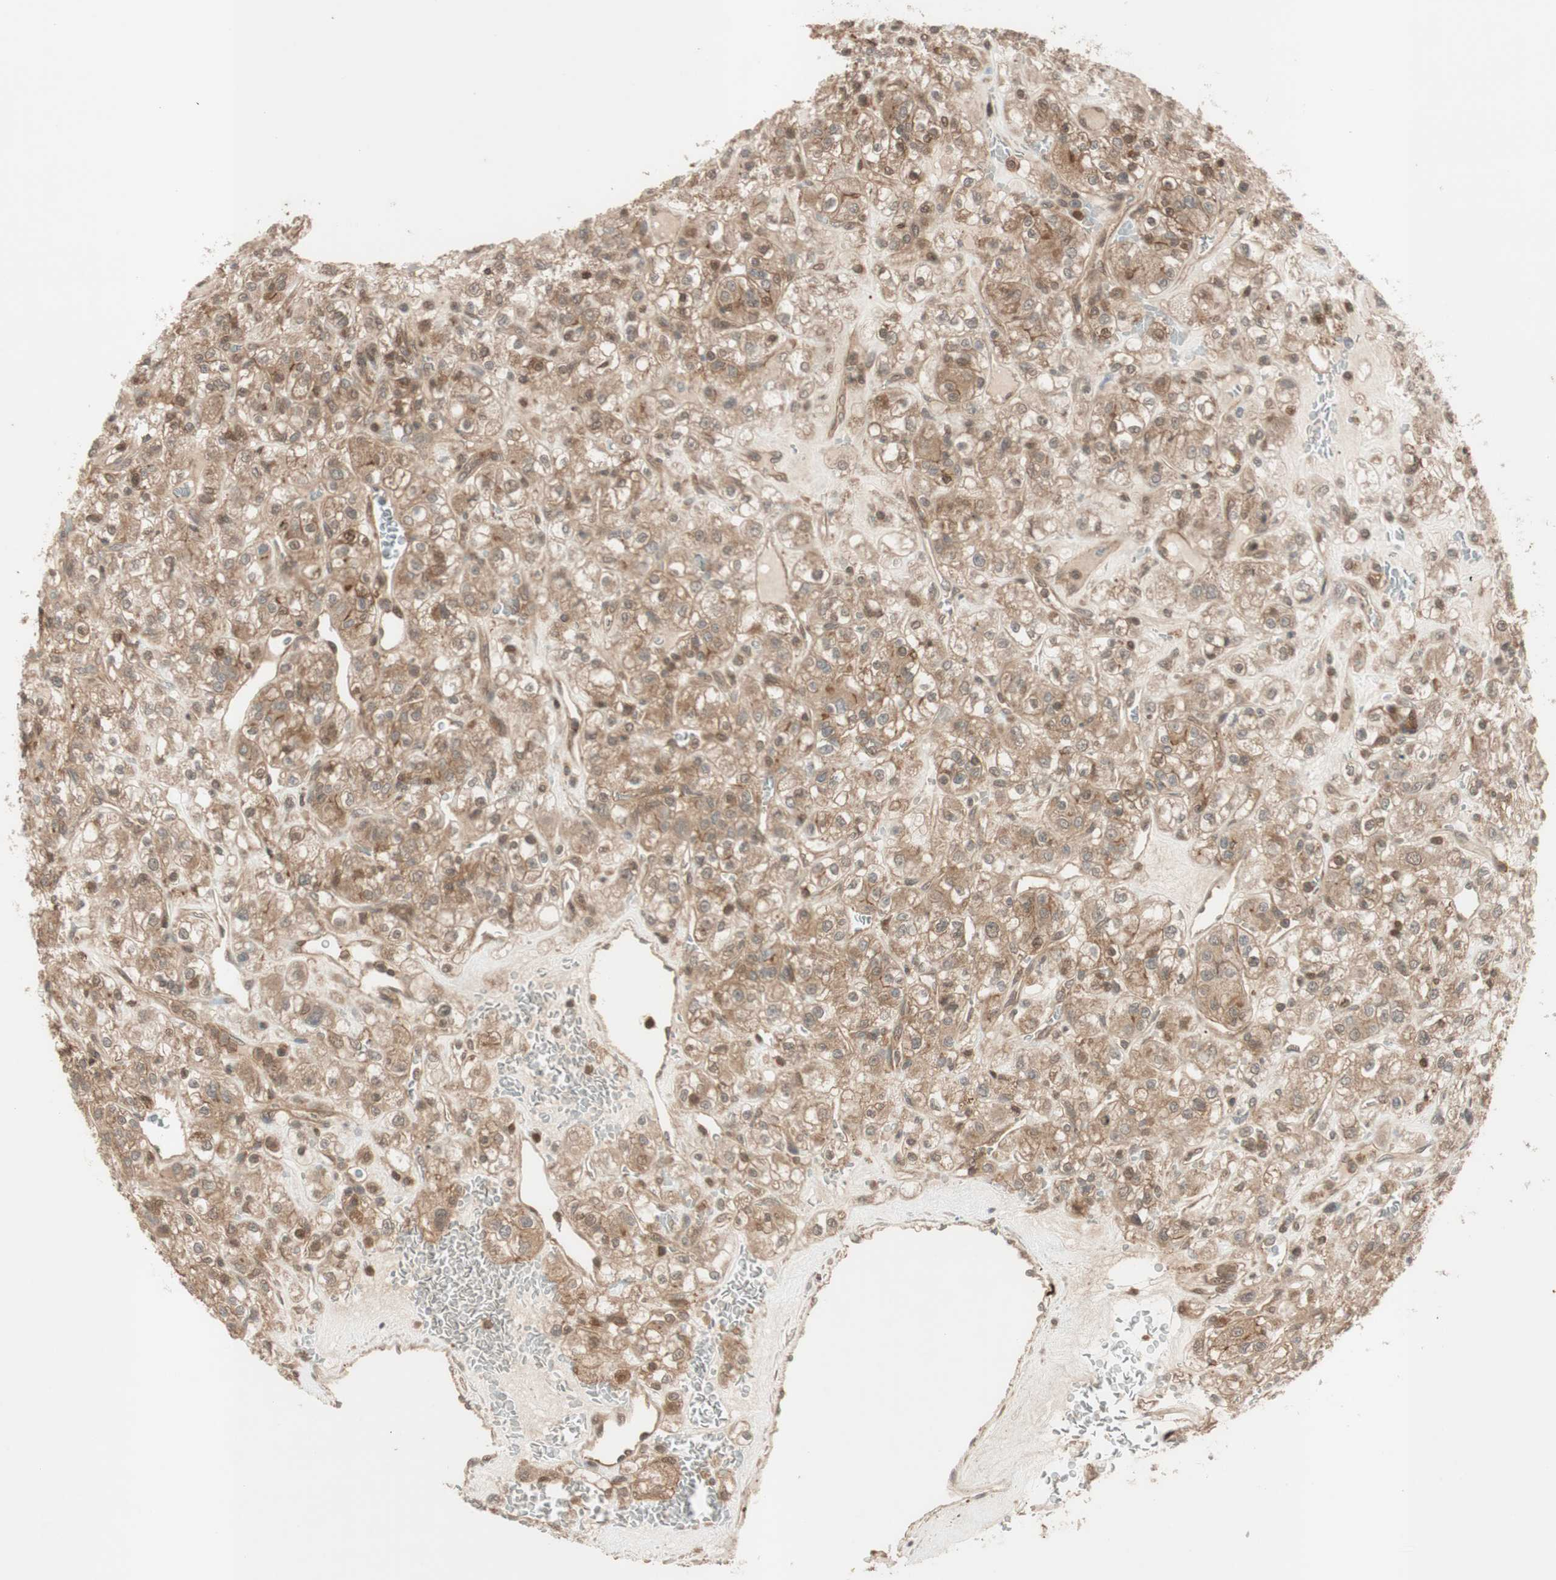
{"staining": {"intensity": "moderate", "quantity": ">75%", "location": "cytoplasmic/membranous"}, "tissue": "renal cancer", "cell_type": "Tumor cells", "image_type": "cancer", "snomed": [{"axis": "morphology", "description": "Normal tissue, NOS"}, {"axis": "morphology", "description": "Adenocarcinoma, NOS"}, {"axis": "topography", "description": "Kidney"}], "caption": "IHC micrograph of neoplastic tissue: human adenocarcinoma (renal) stained using IHC displays medium levels of moderate protein expression localized specifically in the cytoplasmic/membranous of tumor cells, appearing as a cytoplasmic/membranous brown color.", "gene": "EPHA8", "patient": {"sex": "female", "age": 72}}